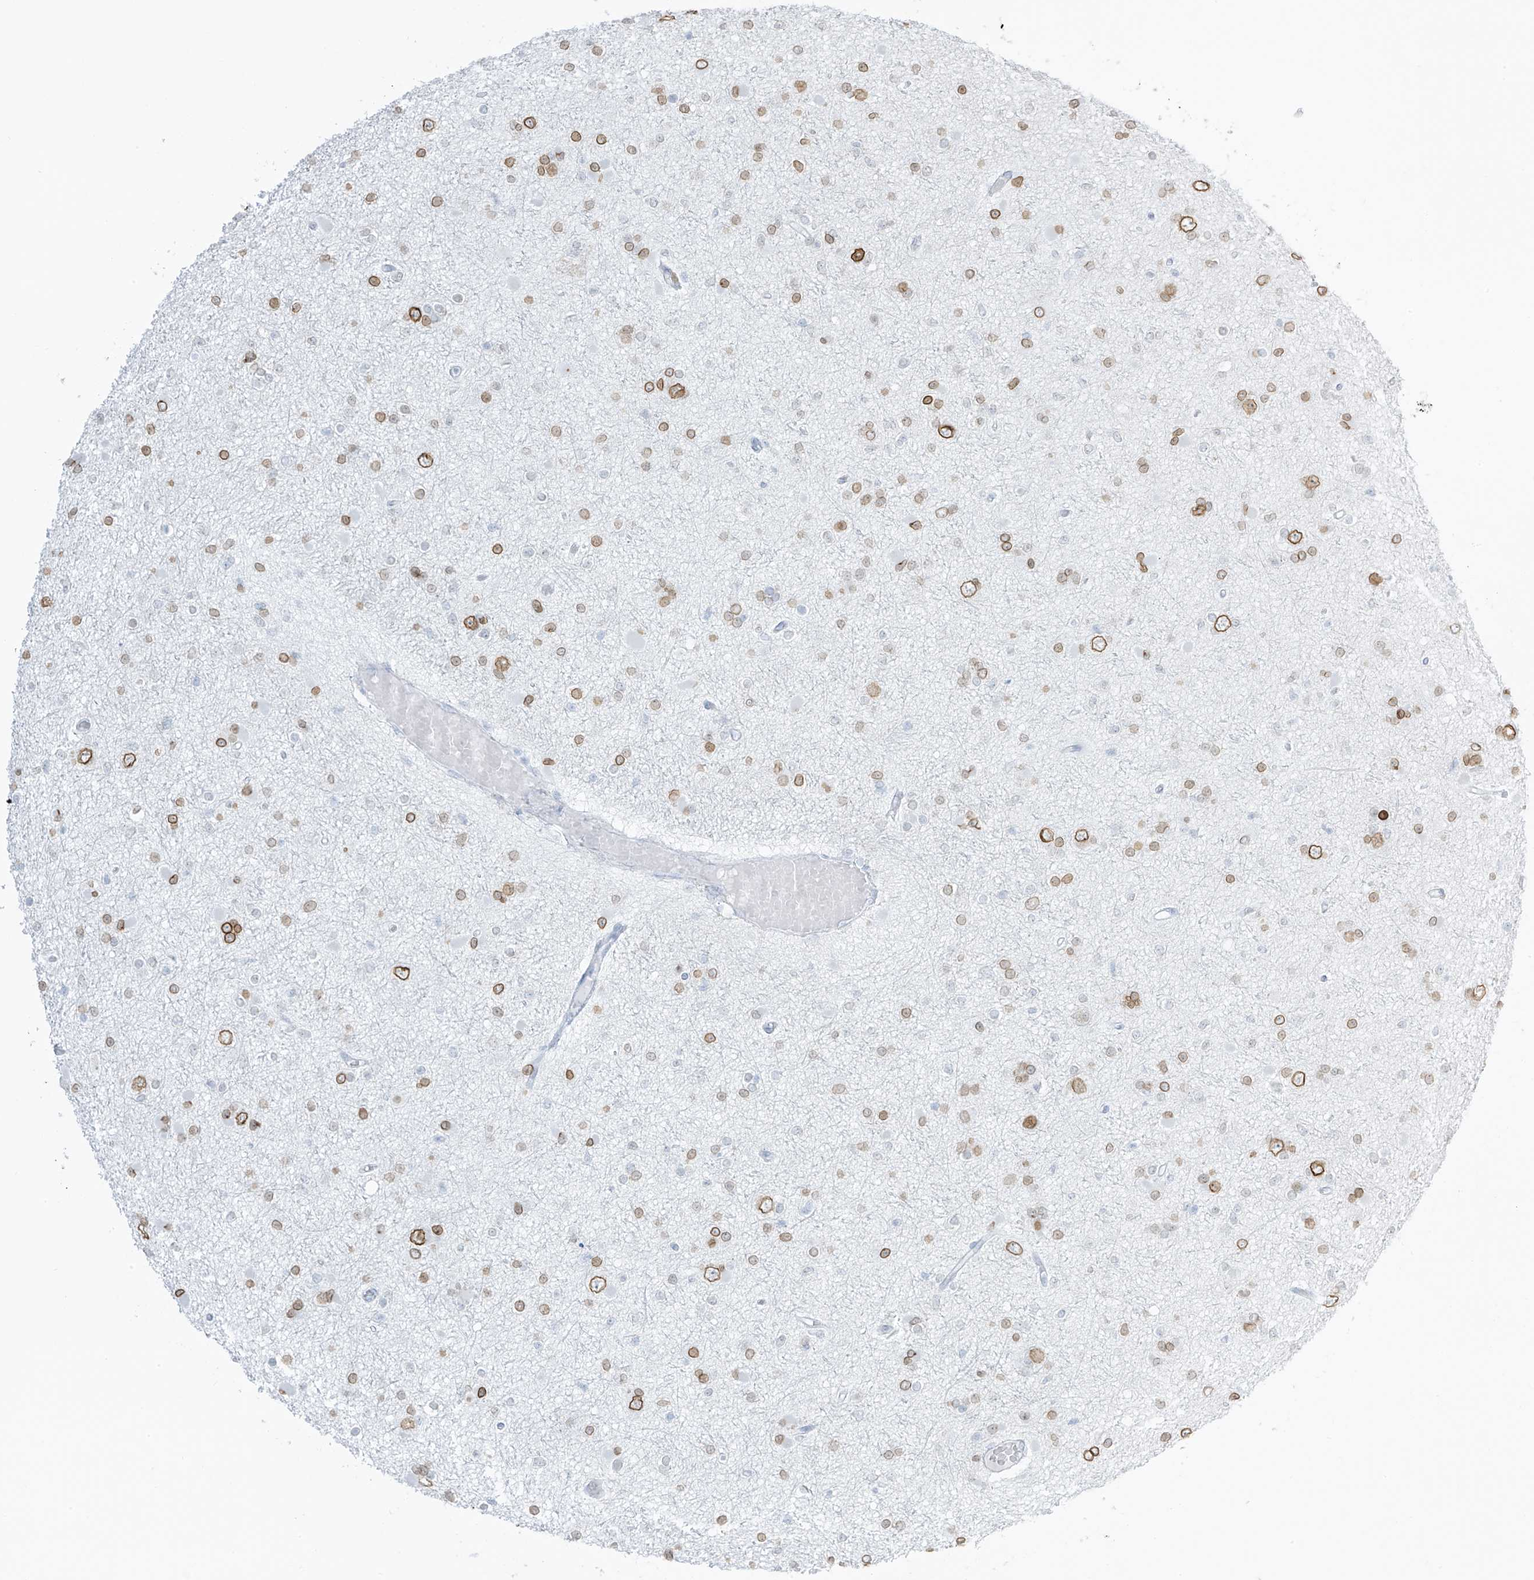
{"staining": {"intensity": "moderate", "quantity": "25%-75%", "location": "nuclear"}, "tissue": "glioma", "cell_type": "Tumor cells", "image_type": "cancer", "snomed": [{"axis": "morphology", "description": "Glioma, malignant, Low grade"}, {"axis": "topography", "description": "Brain"}], "caption": "Human glioma stained with a protein marker displays moderate staining in tumor cells.", "gene": "PRDM6", "patient": {"sex": "female", "age": 22}}